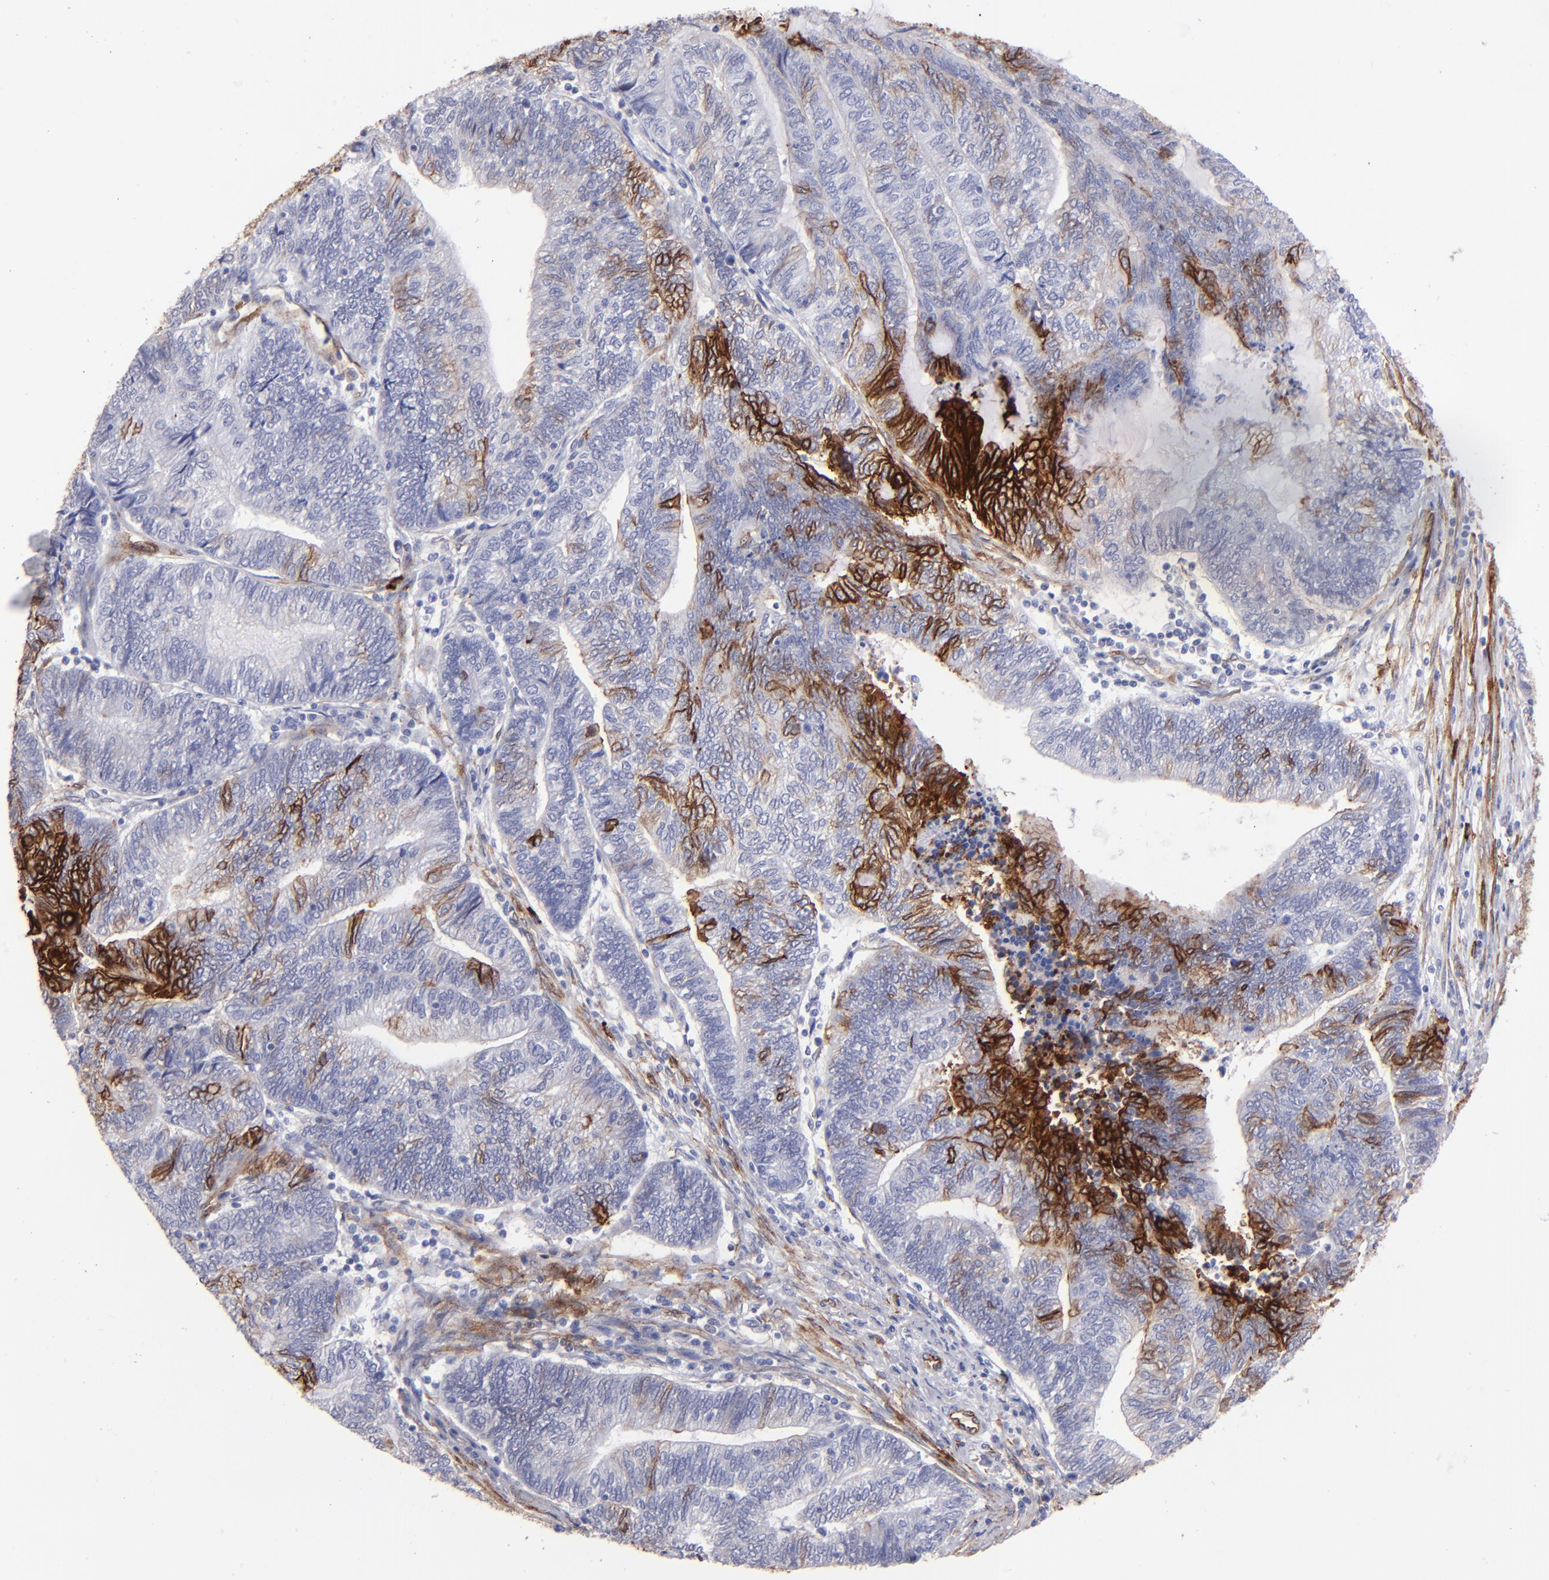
{"staining": {"intensity": "moderate", "quantity": "<25%", "location": "cytoplasmic/membranous"}, "tissue": "endometrial cancer", "cell_type": "Tumor cells", "image_type": "cancer", "snomed": [{"axis": "morphology", "description": "Adenocarcinoma, NOS"}, {"axis": "topography", "description": "Uterus"}, {"axis": "topography", "description": "Endometrium"}], "caption": "Immunohistochemical staining of endometrial cancer demonstrates moderate cytoplasmic/membranous protein expression in approximately <25% of tumor cells. Using DAB (brown) and hematoxylin (blue) stains, captured at high magnification using brightfield microscopy.", "gene": "AHNAK2", "patient": {"sex": "female", "age": 70}}